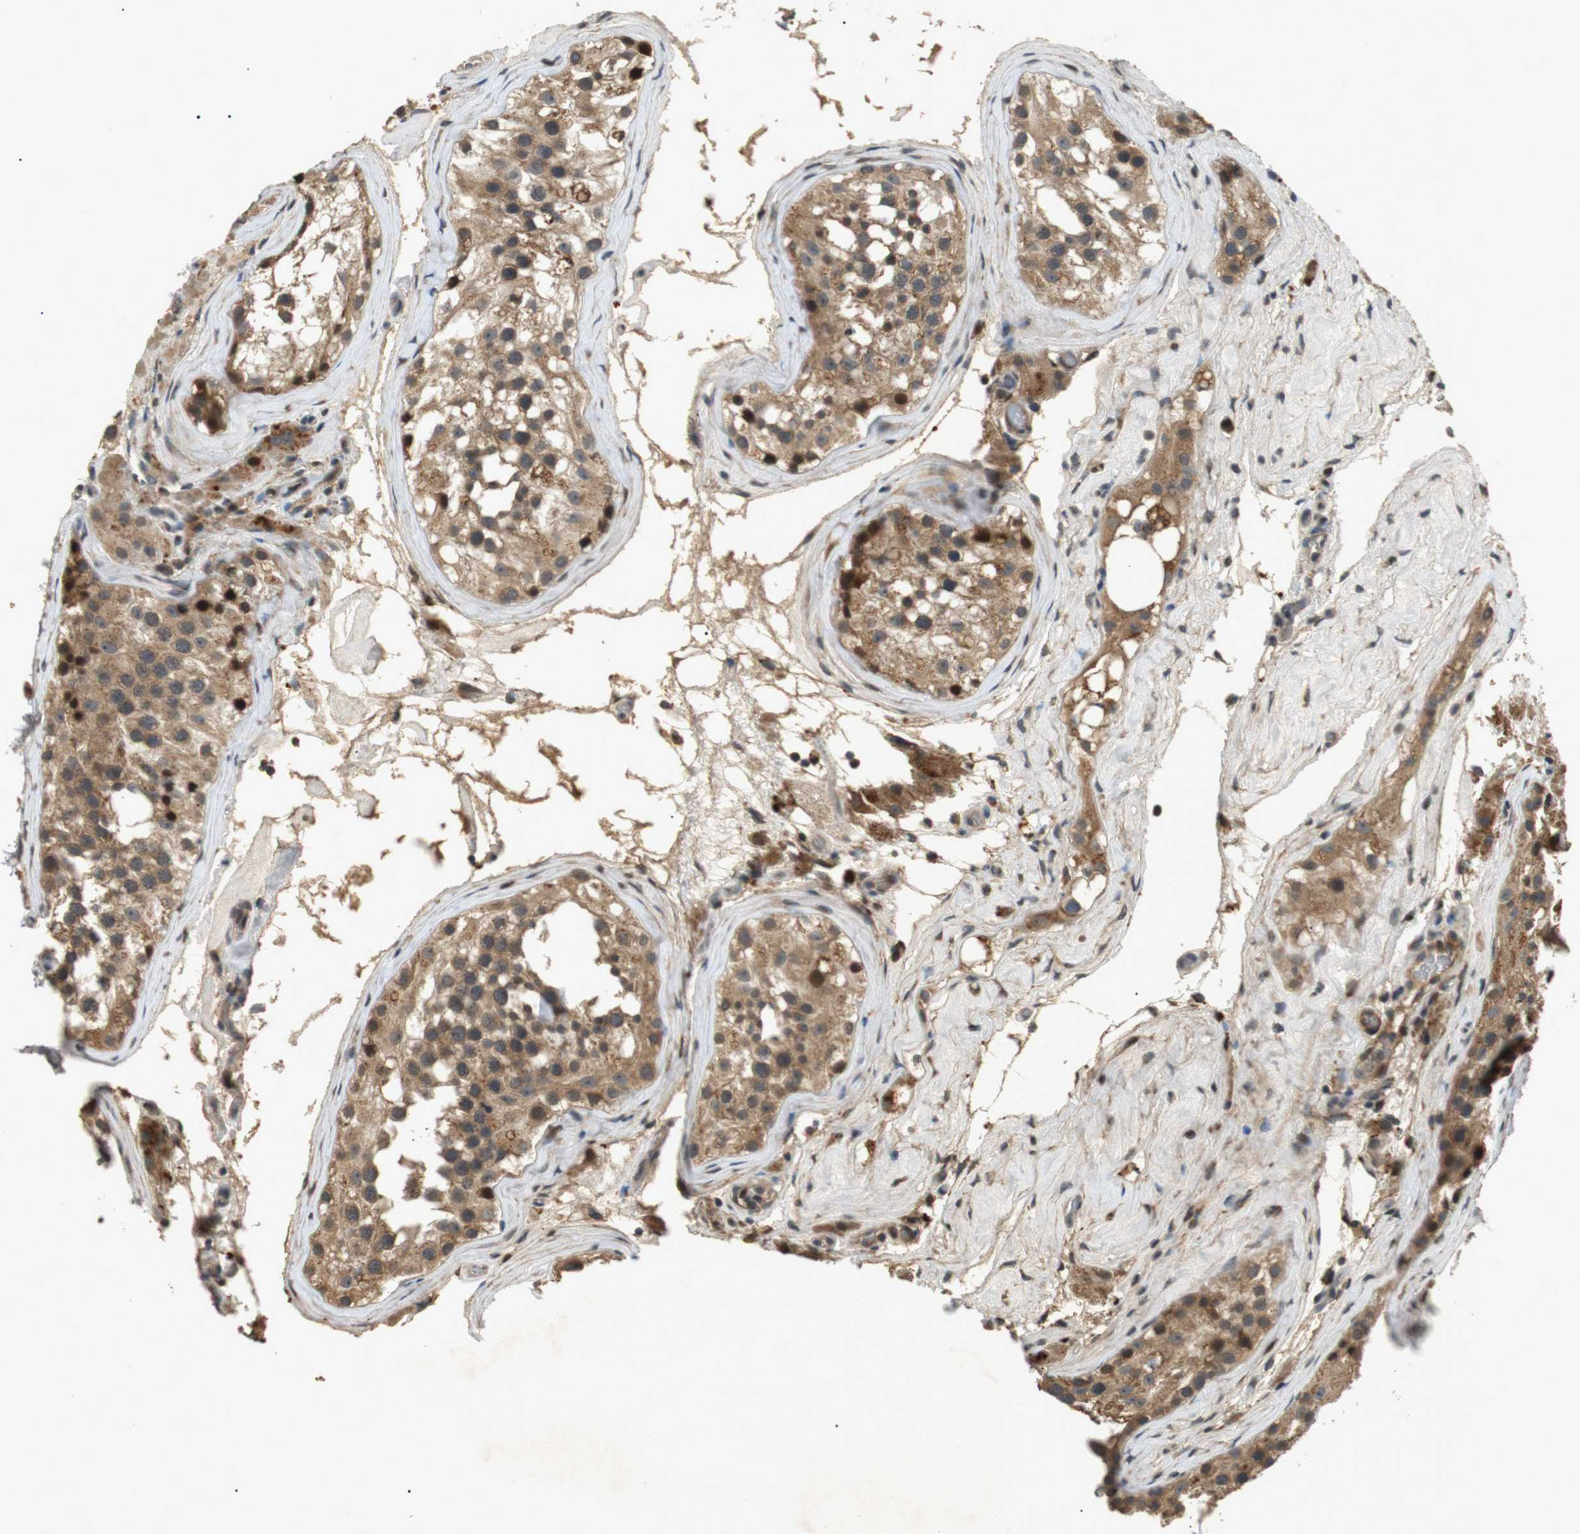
{"staining": {"intensity": "moderate", "quantity": ">75%", "location": "cytoplasmic/membranous"}, "tissue": "testis", "cell_type": "Cells in seminiferous ducts", "image_type": "normal", "snomed": [{"axis": "morphology", "description": "Normal tissue, NOS"}, {"axis": "morphology", "description": "Seminoma, NOS"}, {"axis": "topography", "description": "Testis"}], "caption": "A high-resolution photomicrograph shows immunohistochemistry staining of unremarkable testis, which demonstrates moderate cytoplasmic/membranous expression in about >75% of cells in seminiferous ducts. (DAB IHC, brown staining for protein, blue staining for nuclei).", "gene": "HSPA13", "patient": {"sex": "male", "age": 71}}